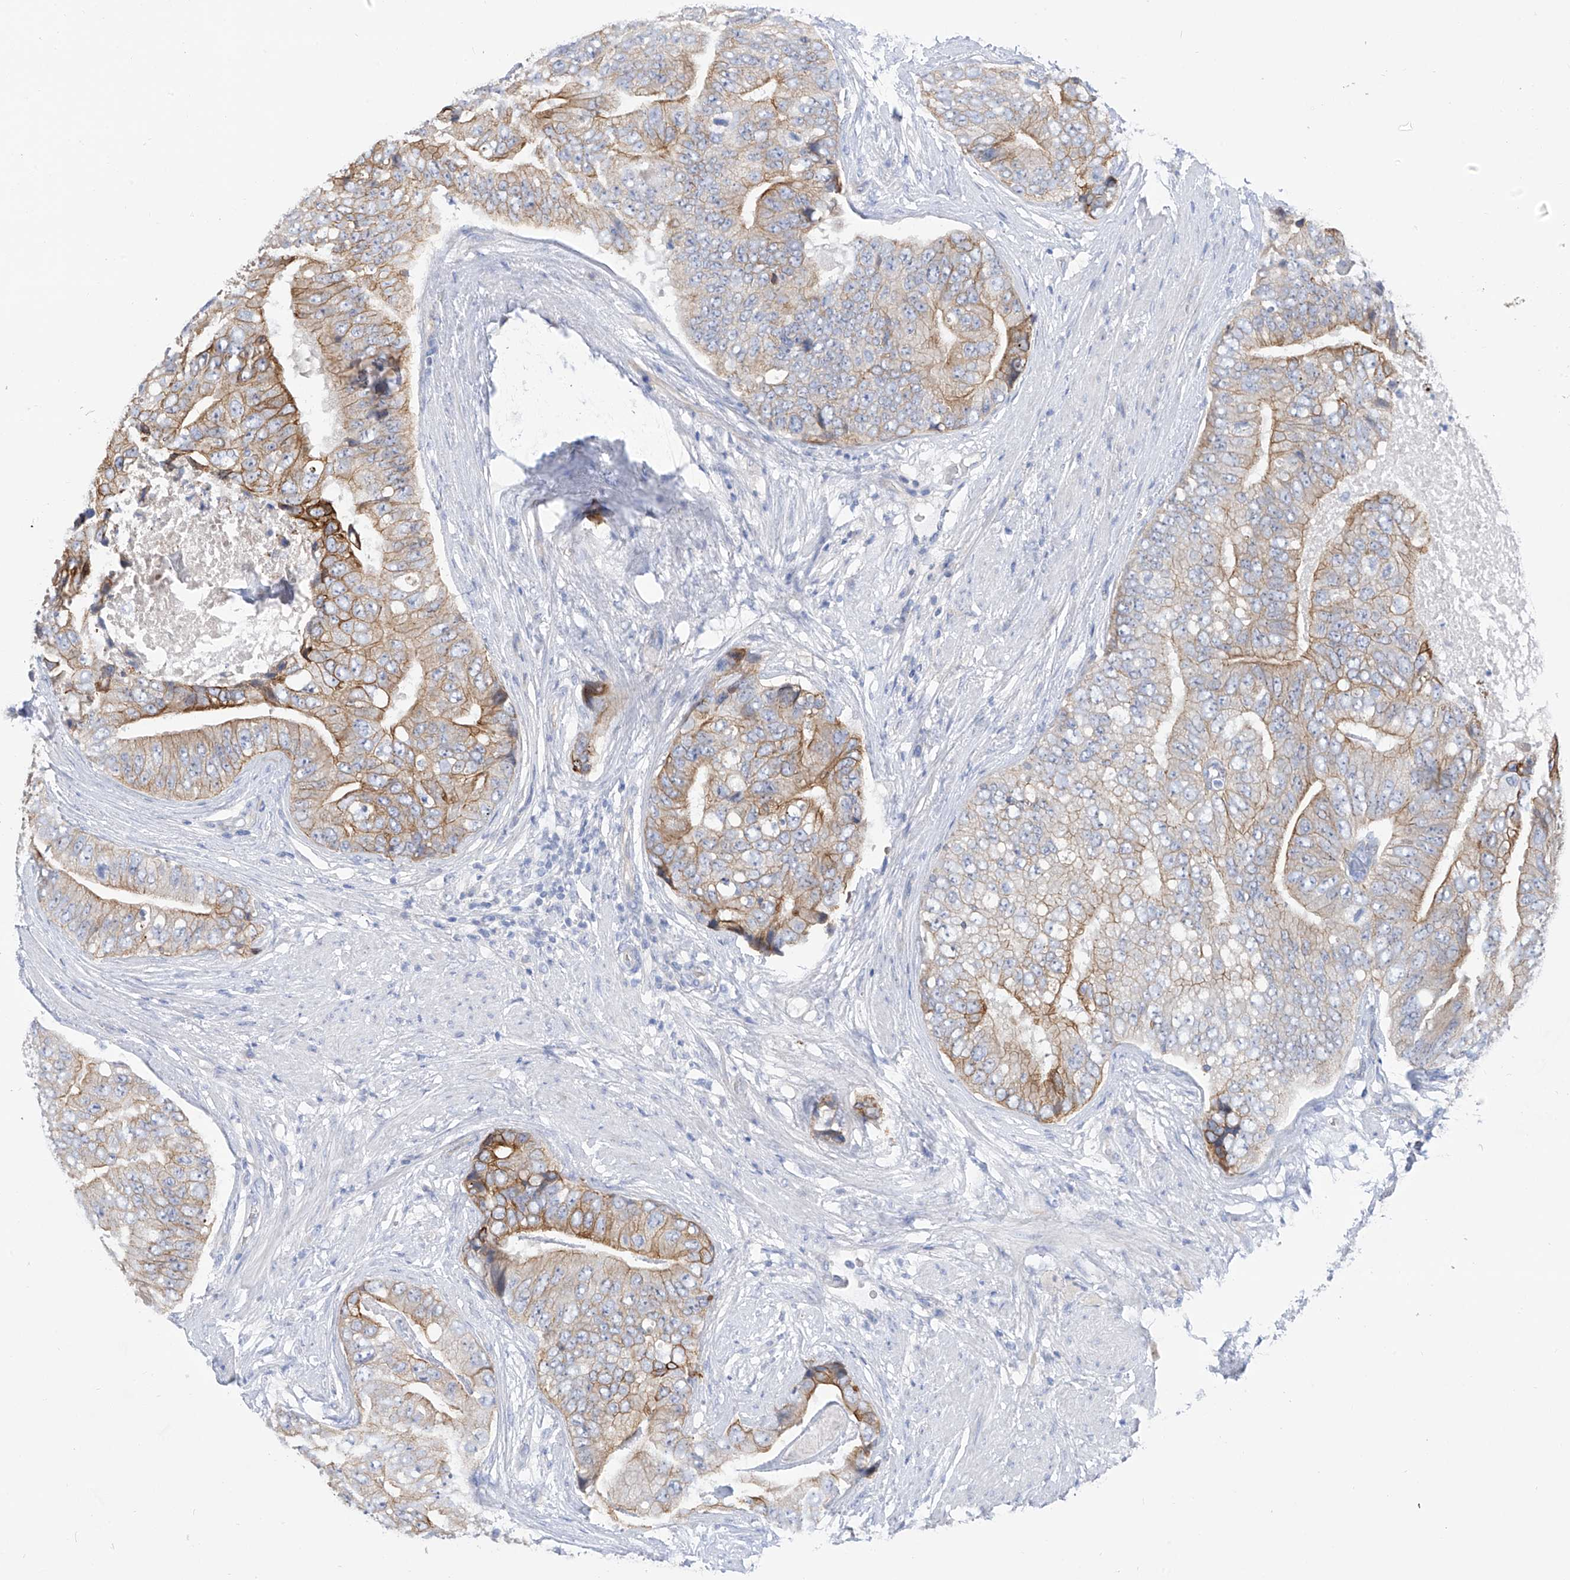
{"staining": {"intensity": "moderate", "quantity": "25%-75%", "location": "cytoplasmic/membranous"}, "tissue": "prostate cancer", "cell_type": "Tumor cells", "image_type": "cancer", "snomed": [{"axis": "morphology", "description": "Adenocarcinoma, High grade"}, {"axis": "topography", "description": "Prostate"}], "caption": "An IHC photomicrograph of neoplastic tissue is shown. Protein staining in brown highlights moderate cytoplasmic/membranous positivity in adenocarcinoma (high-grade) (prostate) within tumor cells.", "gene": "PIK3C2B", "patient": {"sex": "male", "age": 70}}